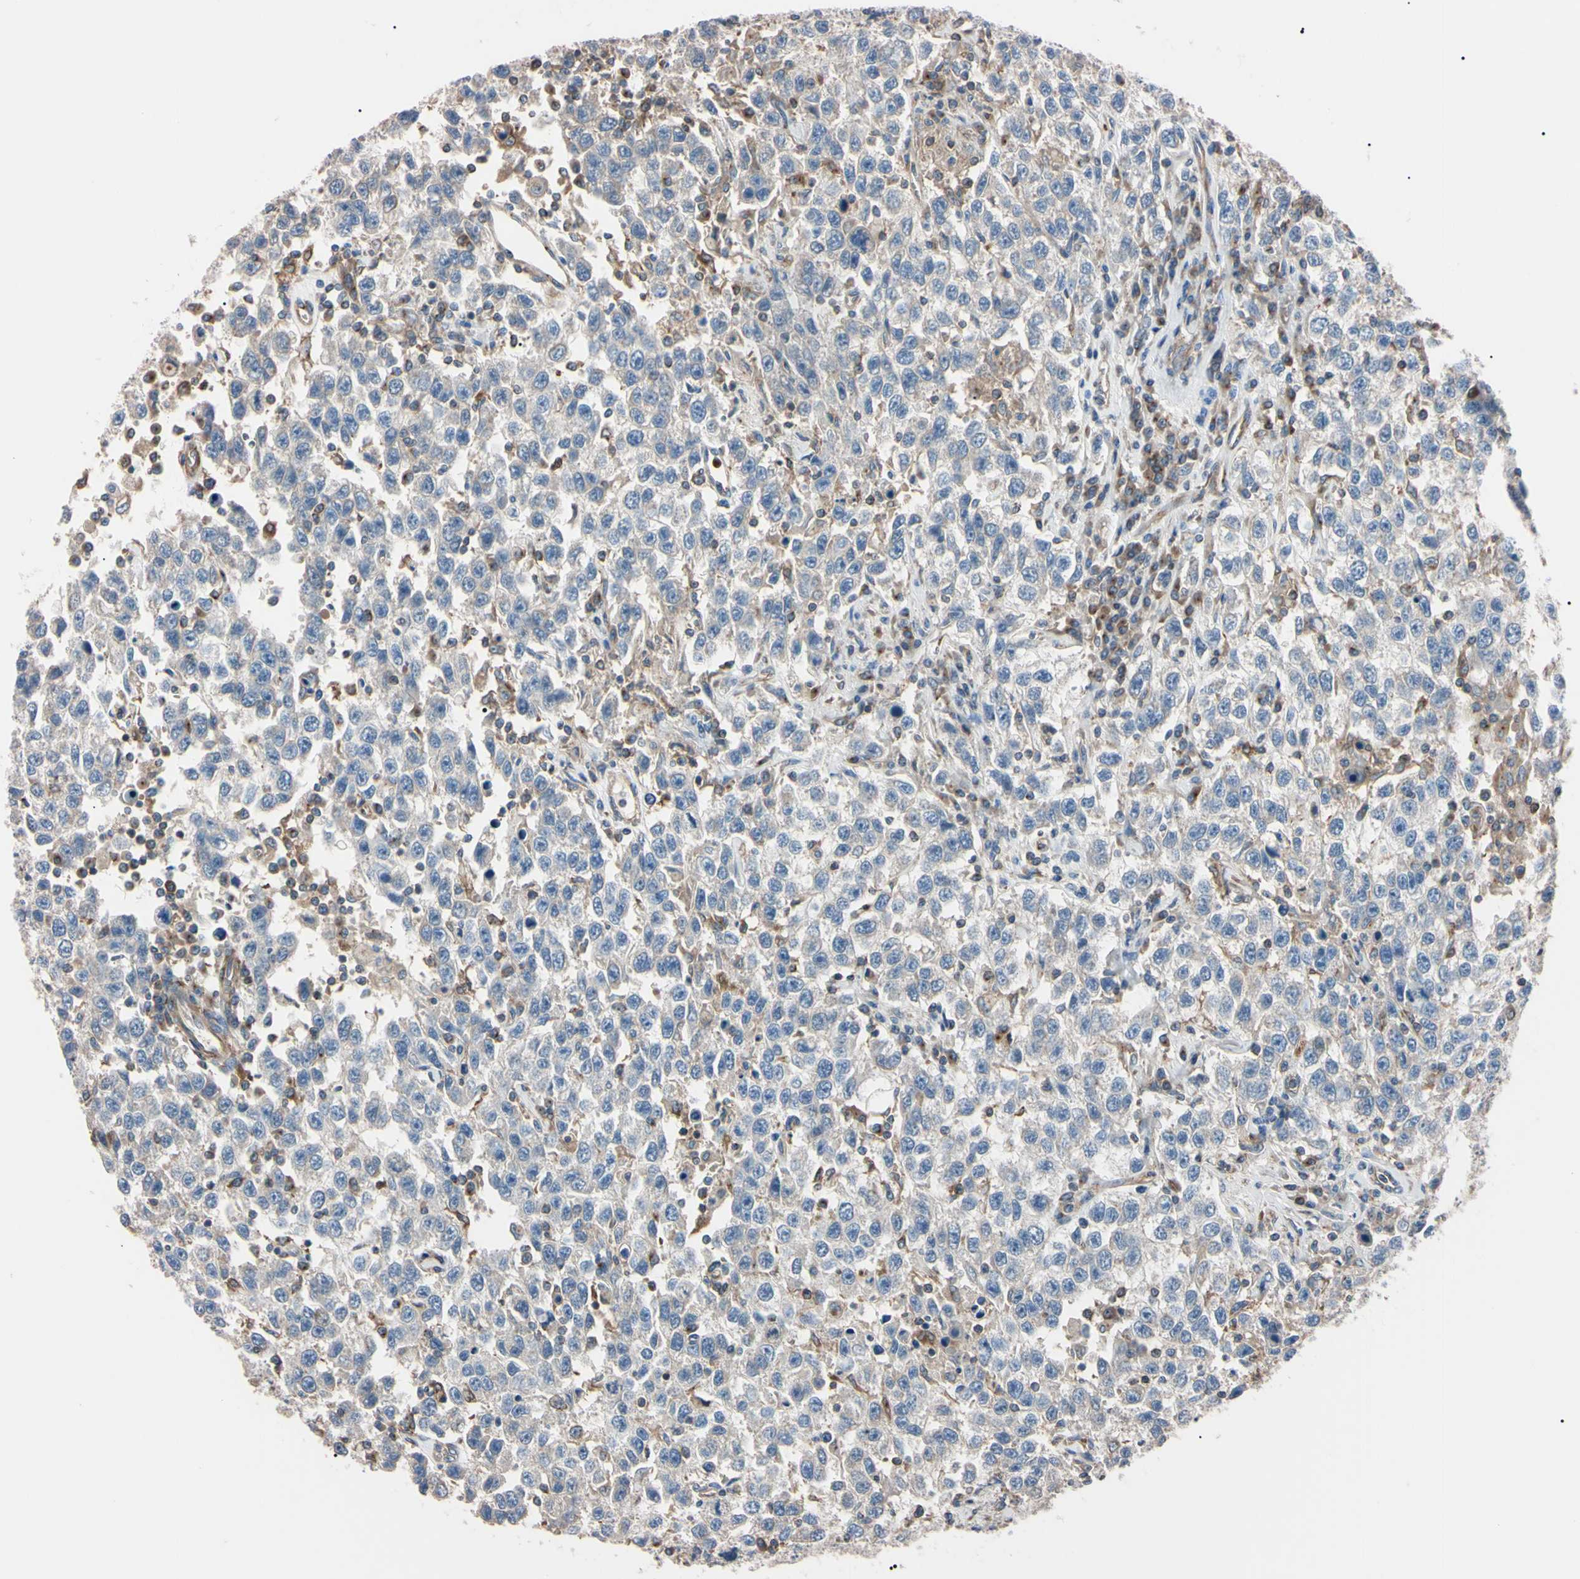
{"staining": {"intensity": "weak", "quantity": ">75%", "location": "cytoplasmic/membranous"}, "tissue": "testis cancer", "cell_type": "Tumor cells", "image_type": "cancer", "snomed": [{"axis": "morphology", "description": "Seminoma, NOS"}, {"axis": "topography", "description": "Testis"}], "caption": "Protein analysis of testis seminoma tissue exhibits weak cytoplasmic/membranous expression in approximately >75% of tumor cells.", "gene": "PRKACA", "patient": {"sex": "male", "age": 41}}